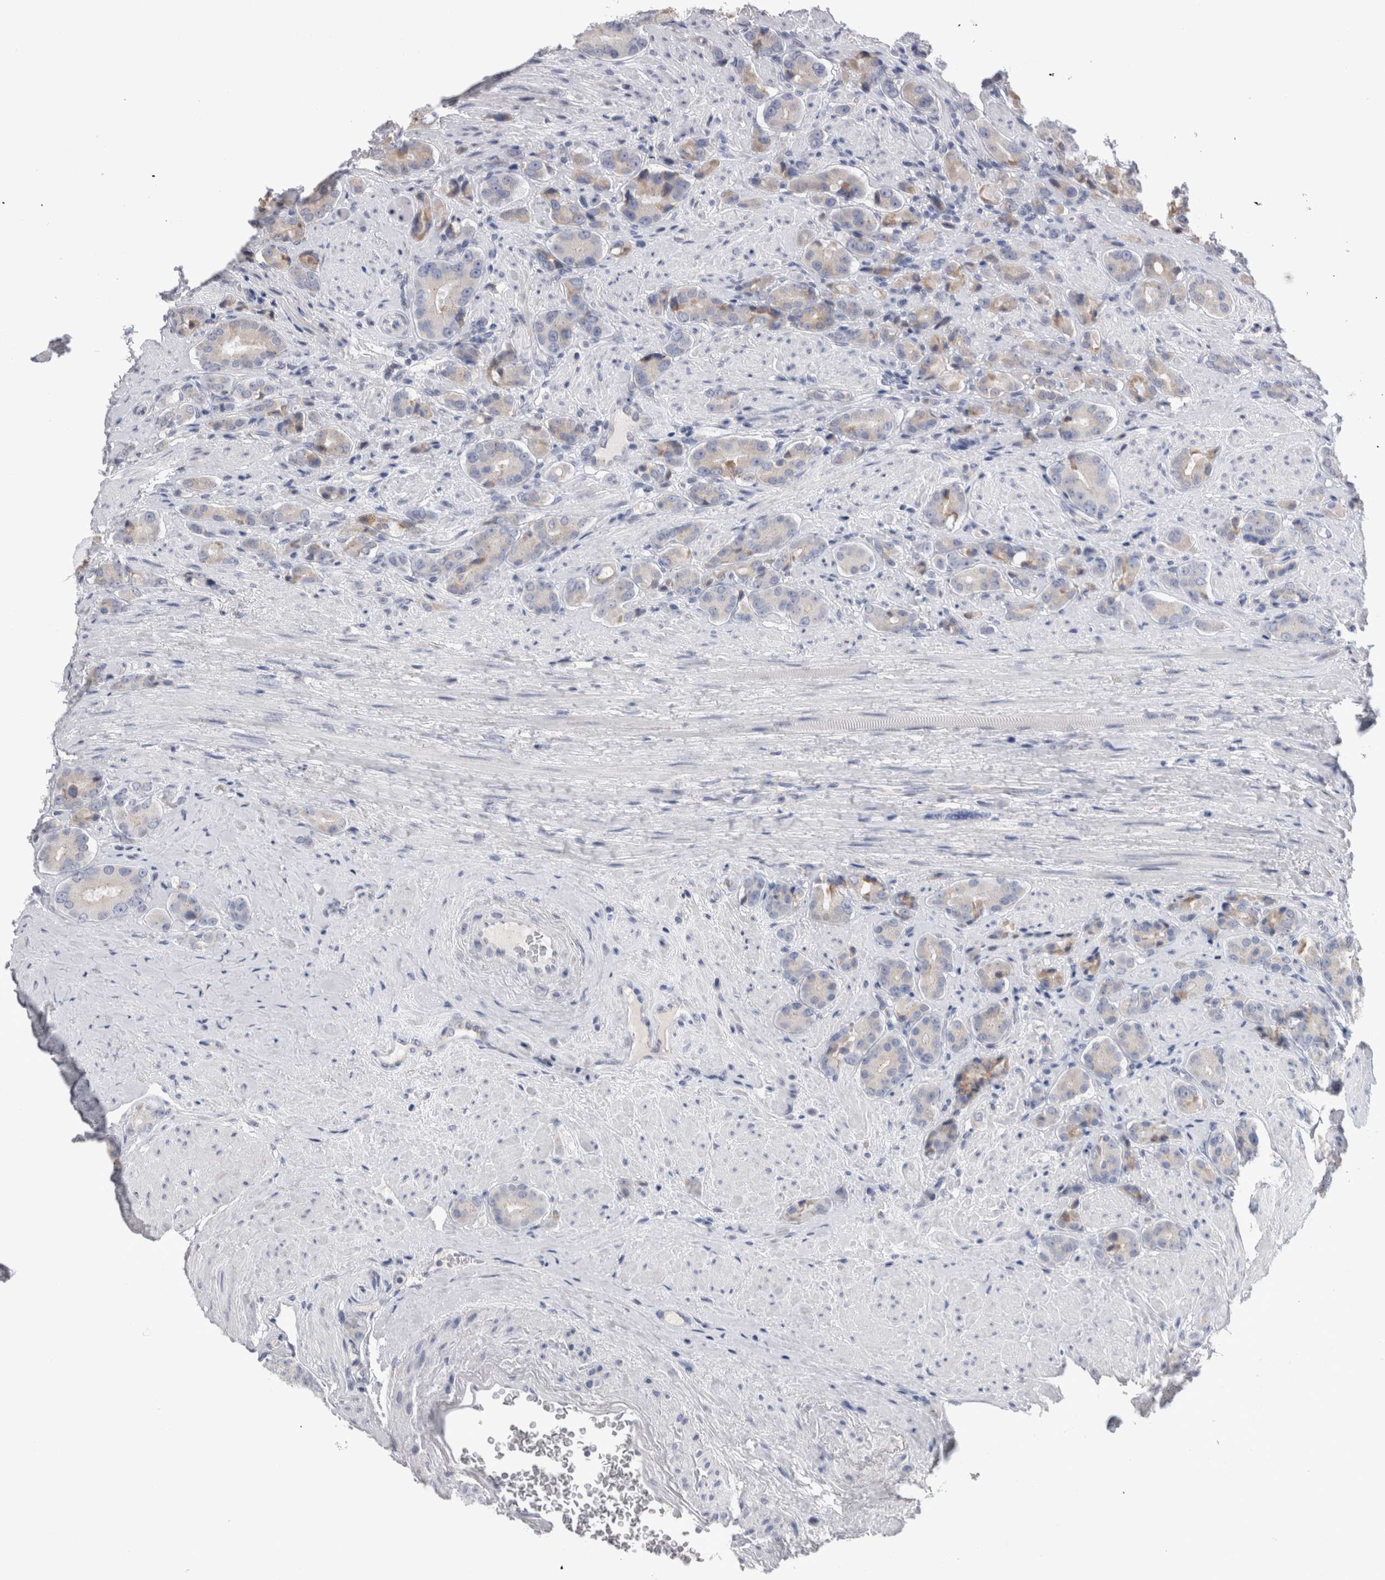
{"staining": {"intensity": "negative", "quantity": "none", "location": "none"}, "tissue": "prostate cancer", "cell_type": "Tumor cells", "image_type": "cancer", "snomed": [{"axis": "morphology", "description": "Adenocarcinoma, High grade"}, {"axis": "topography", "description": "Prostate"}], "caption": "A histopathology image of human adenocarcinoma (high-grade) (prostate) is negative for staining in tumor cells. (DAB (3,3'-diaminobenzidine) IHC visualized using brightfield microscopy, high magnification).", "gene": "ZNF341", "patient": {"sex": "male", "age": 71}}